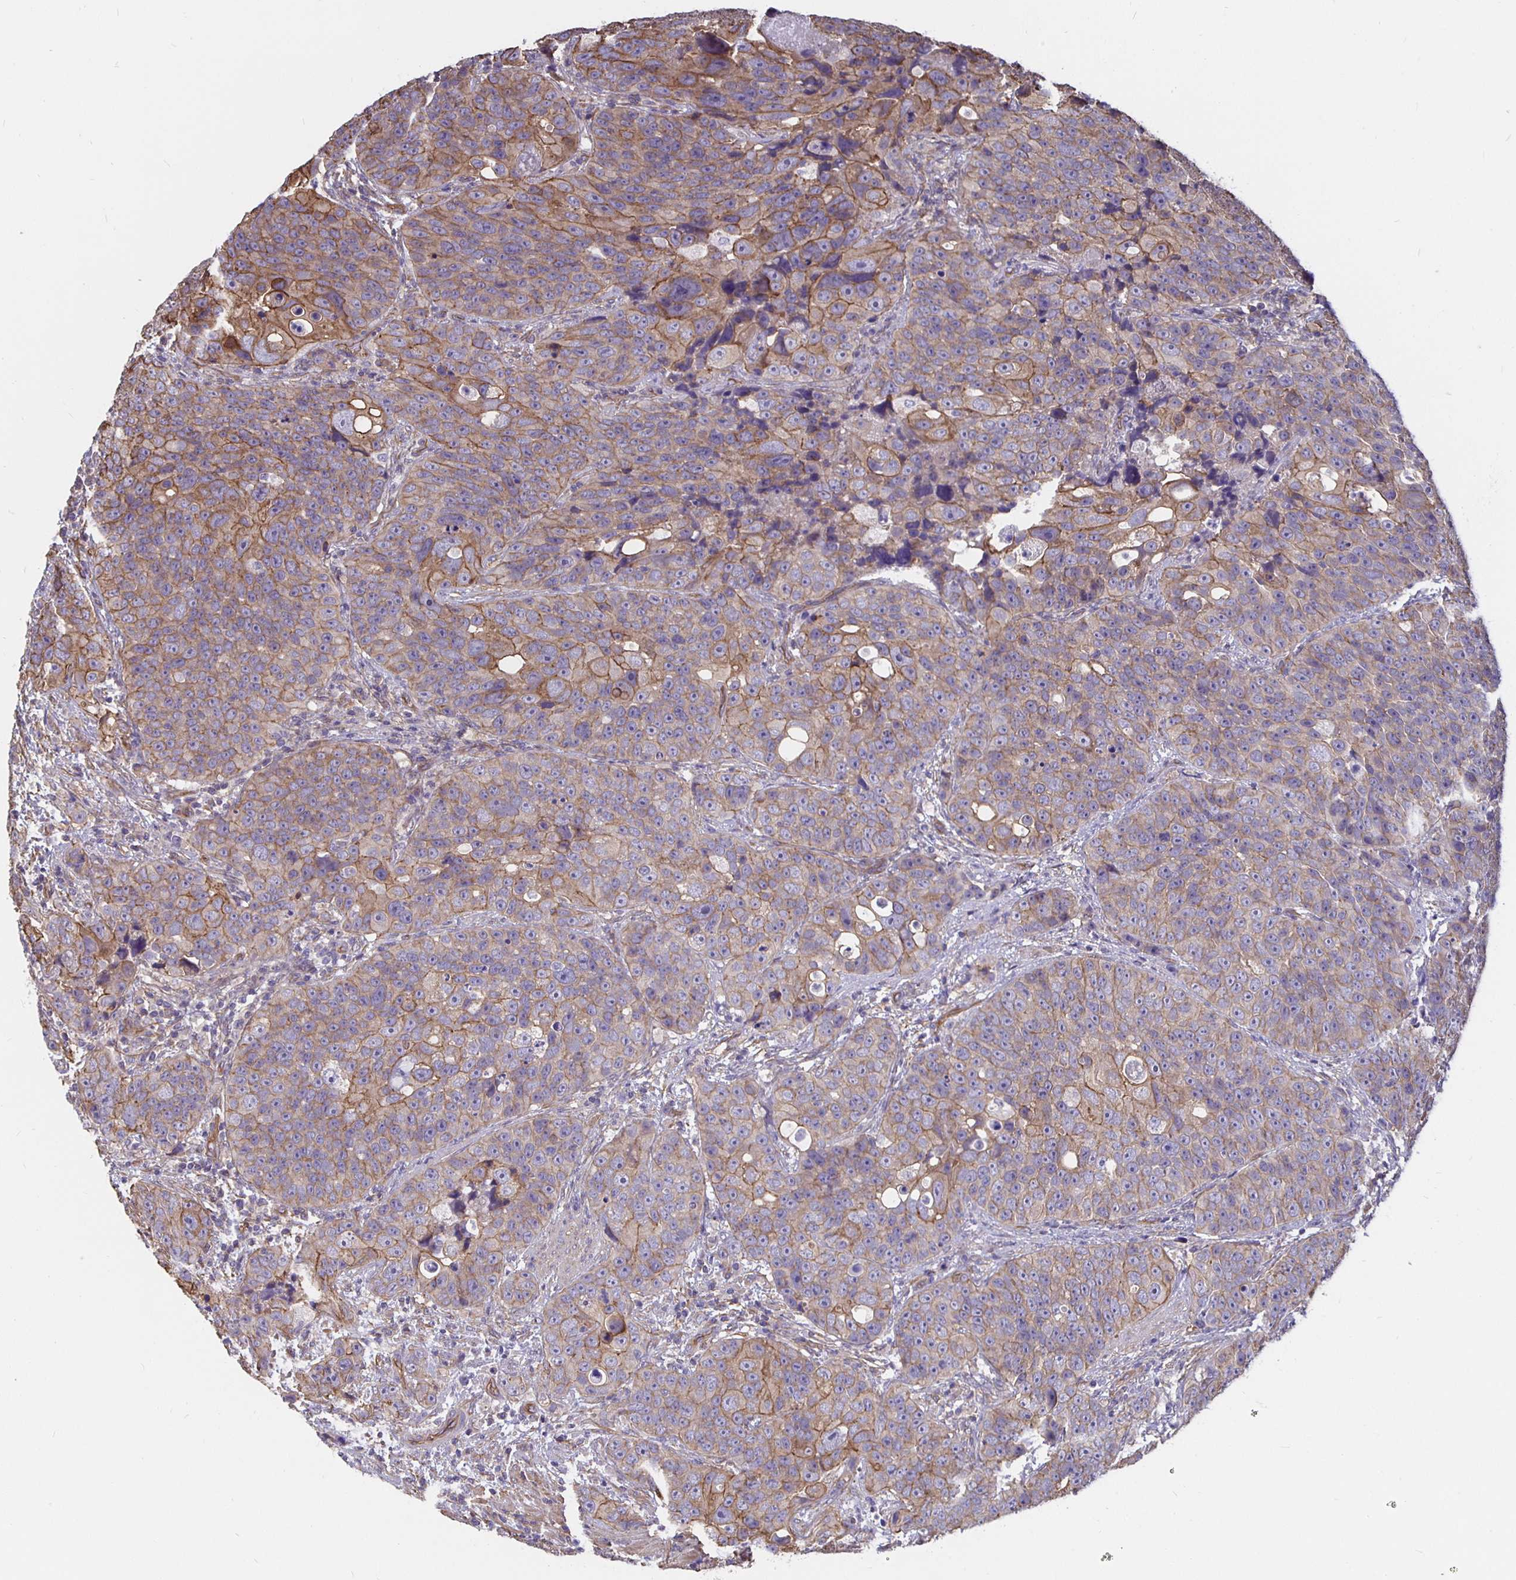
{"staining": {"intensity": "moderate", "quantity": "25%-75%", "location": "cytoplasmic/membranous"}, "tissue": "urothelial cancer", "cell_type": "Tumor cells", "image_type": "cancer", "snomed": [{"axis": "morphology", "description": "Urothelial carcinoma, NOS"}, {"axis": "topography", "description": "Urinary bladder"}], "caption": "Moderate cytoplasmic/membranous staining is identified in approximately 25%-75% of tumor cells in transitional cell carcinoma. (DAB (3,3'-diaminobenzidine) IHC, brown staining for protein, blue staining for nuclei).", "gene": "ARHGEF39", "patient": {"sex": "male", "age": 52}}